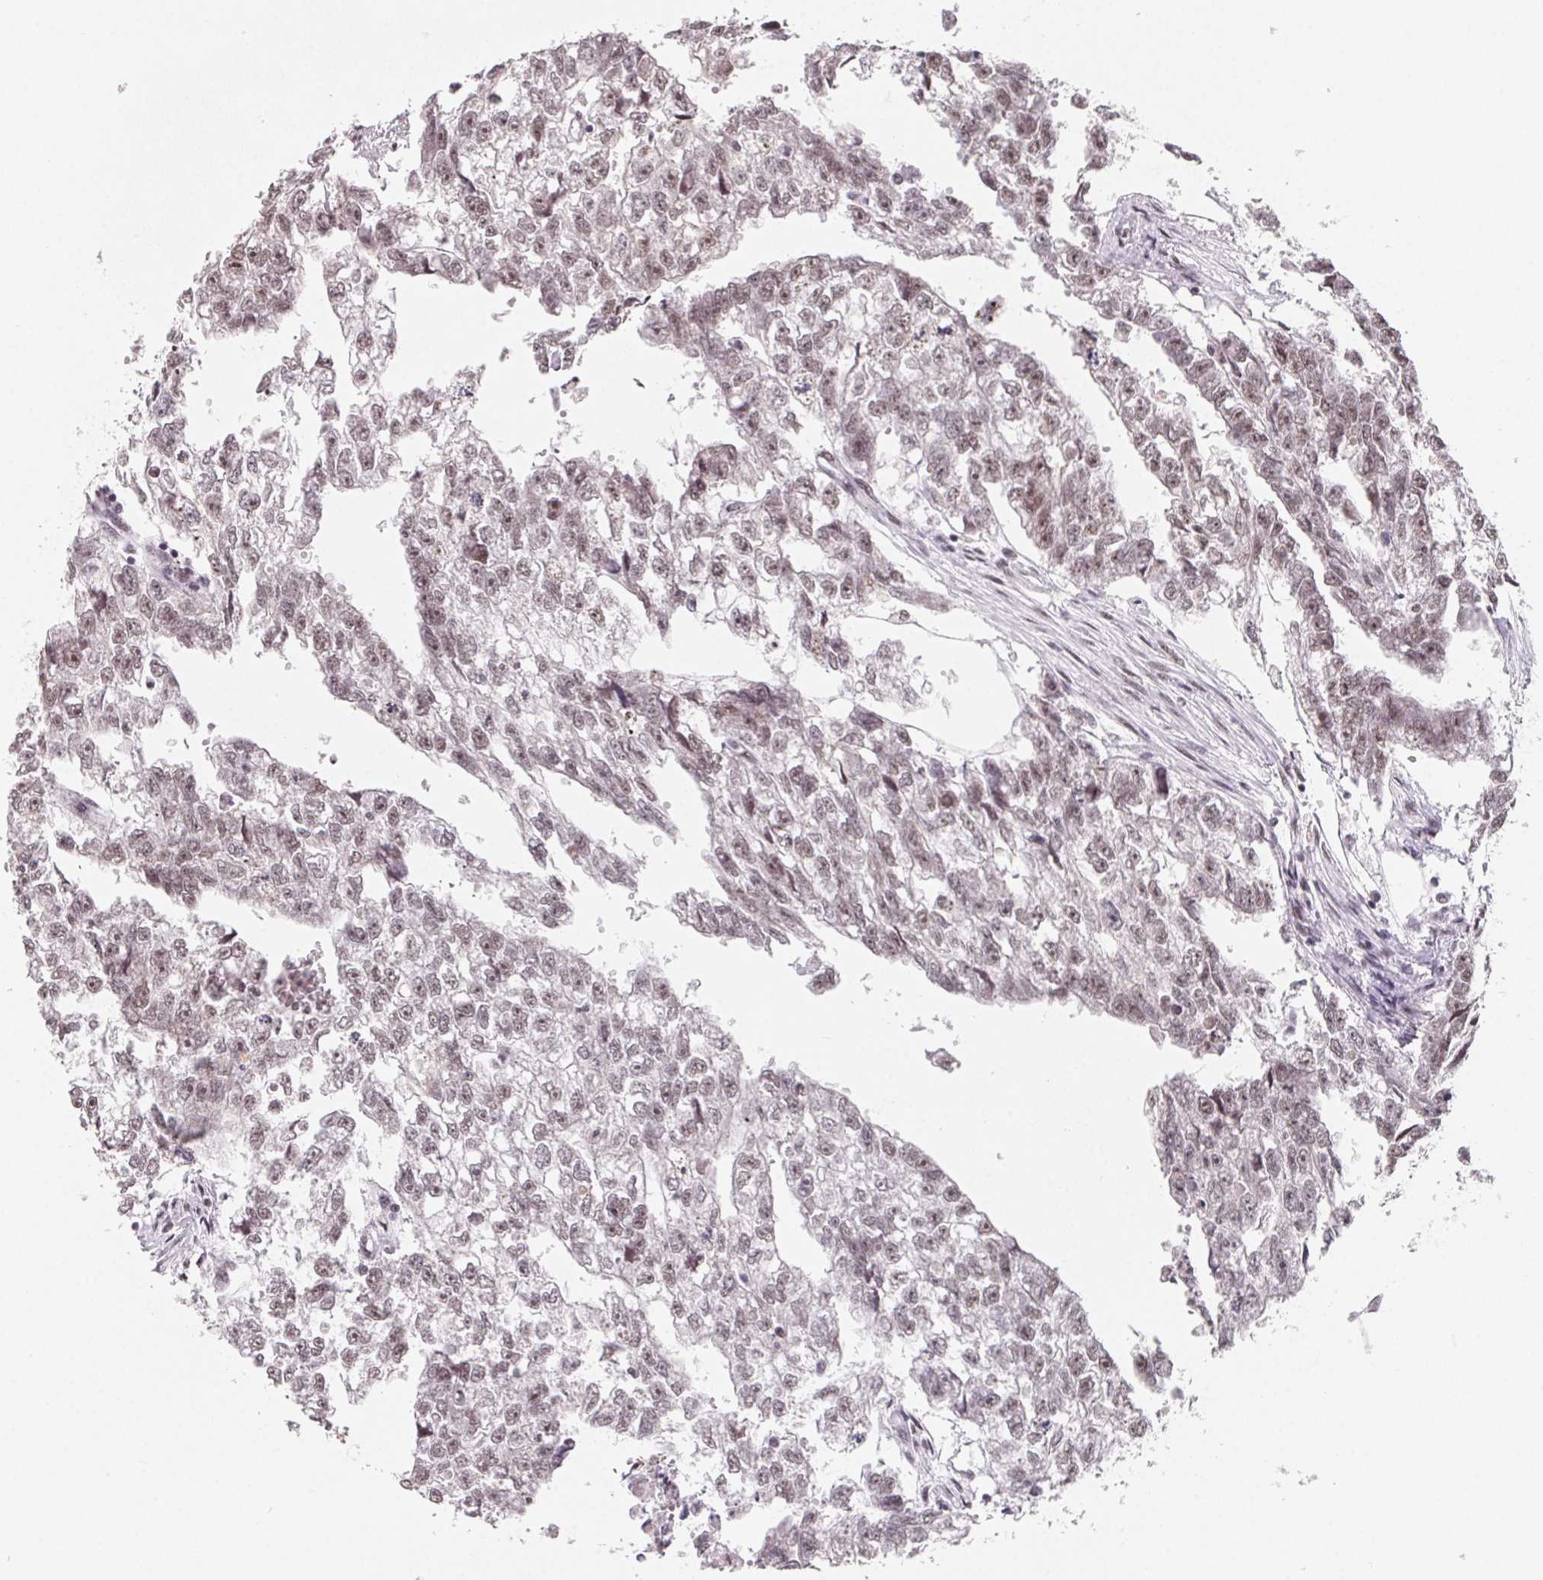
{"staining": {"intensity": "moderate", "quantity": "25%-75%", "location": "nuclear"}, "tissue": "testis cancer", "cell_type": "Tumor cells", "image_type": "cancer", "snomed": [{"axis": "morphology", "description": "Carcinoma, Embryonal, NOS"}, {"axis": "morphology", "description": "Teratoma, malignant, NOS"}, {"axis": "topography", "description": "Testis"}], "caption": "Immunohistochemical staining of malignant teratoma (testis) demonstrates medium levels of moderate nuclear positivity in approximately 25%-75% of tumor cells.", "gene": "TCERG1", "patient": {"sex": "male", "age": 44}}